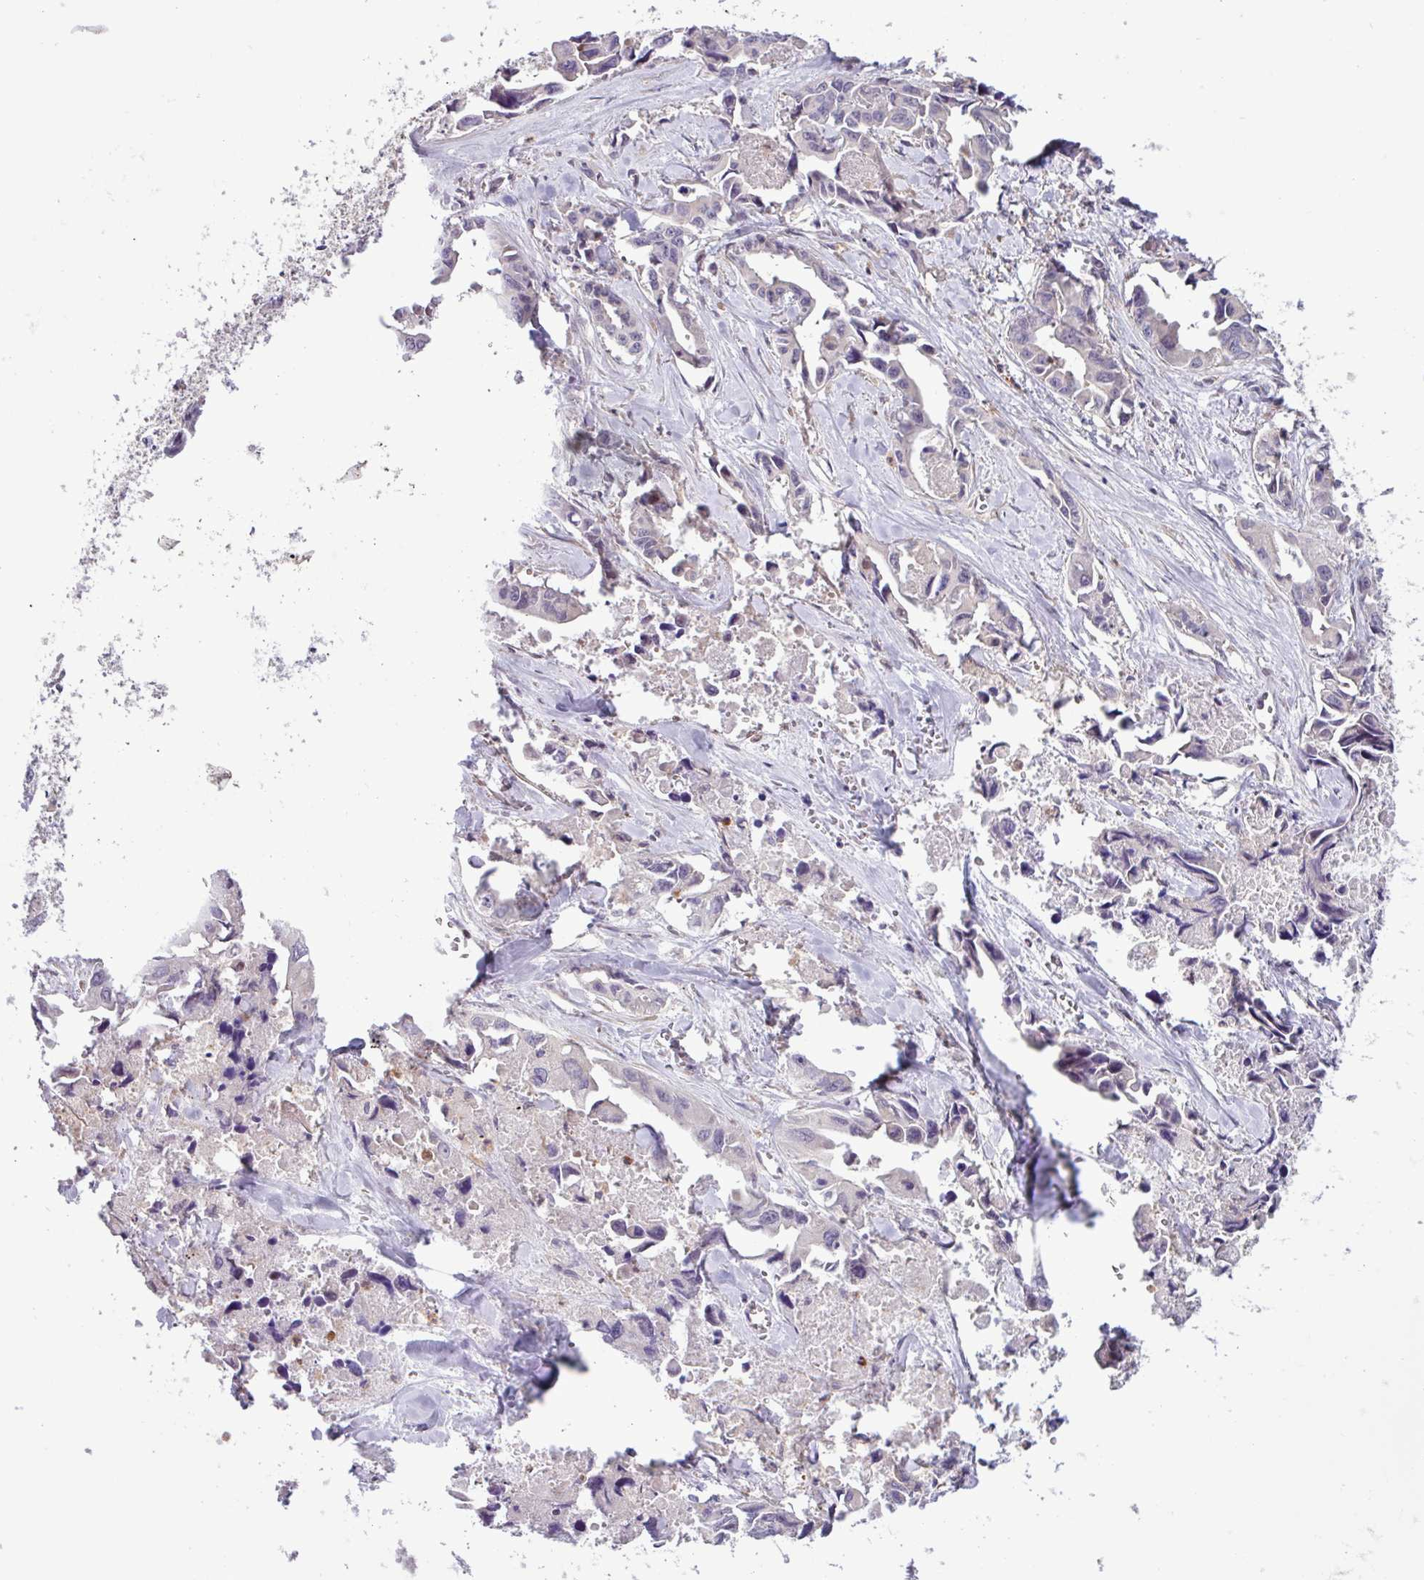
{"staining": {"intensity": "negative", "quantity": "none", "location": "none"}, "tissue": "lung cancer", "cell_type": "Tumor cells", "image_type": "cancer", "snomed": [{"axis": "morphology", "description": "Adenocarcinoma, NOS"}, {"axis": "topography", "description": "Lung"}], "caption": "DAB (3,3'-diaminobenzidine) immunohistochemical staining of human lung cancer shows no significant expression in tumor cells.", "gene": "ACTR3", "patient": {"sex": "male", "age": 64}}